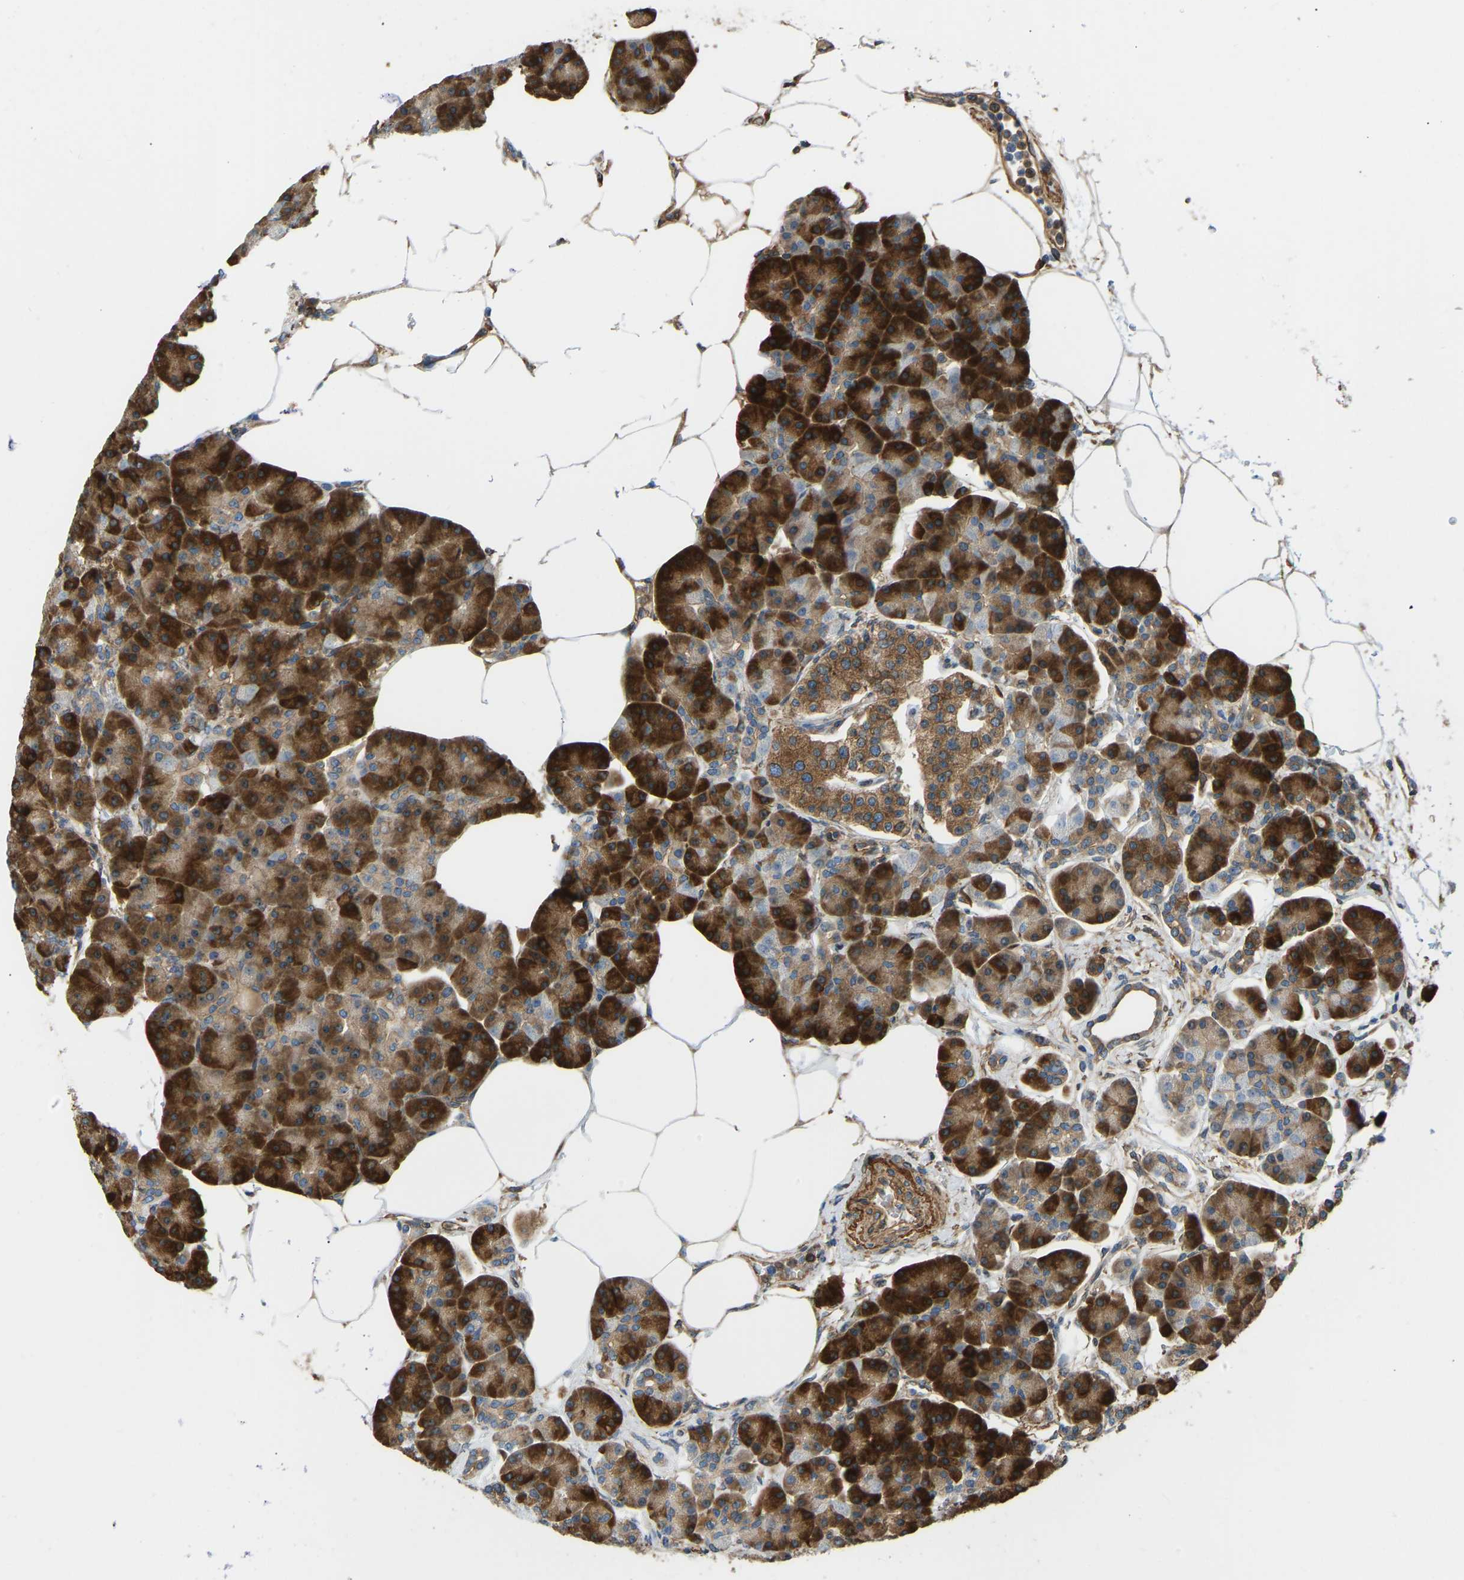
{"staining": {"intensity": "strong", "quantity": ">75%", "location": "cytoplasmic/membranous"}, "tissue": "pancreas", "cell_type": "Exocrine glandular cells", "image_type": "normal", "snomed": [{"axis": "morphology", "description": "Normal tissue, NOS"}, {"axis": "topography", "description": "Pancreas"}], "caption": "Strong cytoplasmic/membranous staining for a protein is identified in approximately >75% of exocrine glandular cells of normal pancreas using immunohistochemistry.", "gene": "OS9", "patient": {"sex": "female", "age": 70}}